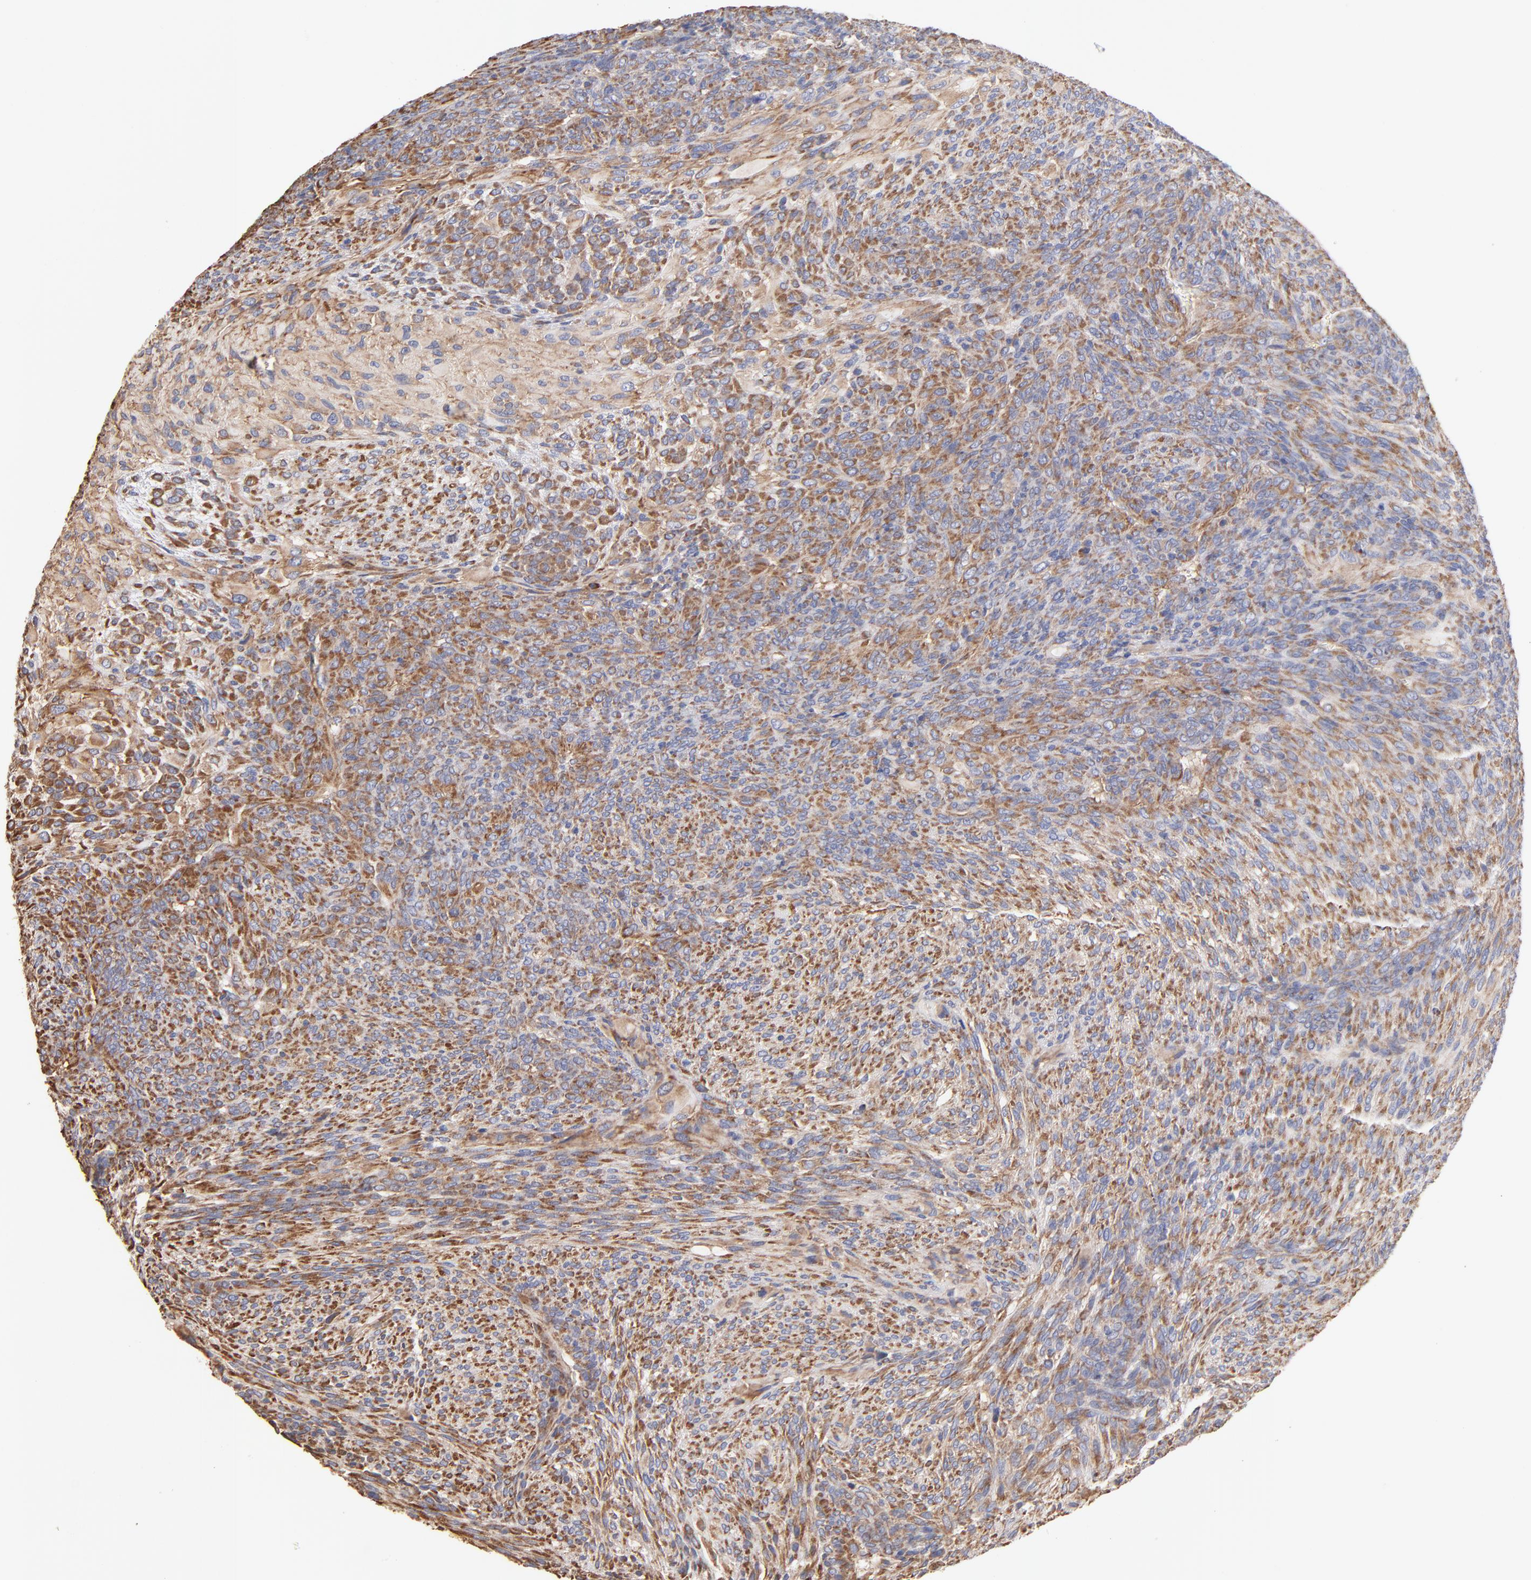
{"staining": {"intensity": "moderate", "quantity": ">75%", "location": "cytoplasmic/membranous"}, "tissue": "glioma", "cell_type": "Tumor cells", "image_type": "cancer", "snomed": [{"axis": "morphology", "description": "Glioma, malignant, High grade"}, {"axis": "topography", "description": "Cerebral cortex"}], "caption": "DAB immunohistochemical staining of glioma shows moderate cytoplasmic/membranous protein positivity in approximately >75% of tumor cells.", "gene": "RPL9", "patient": {"sex": "female", "age": 55}}